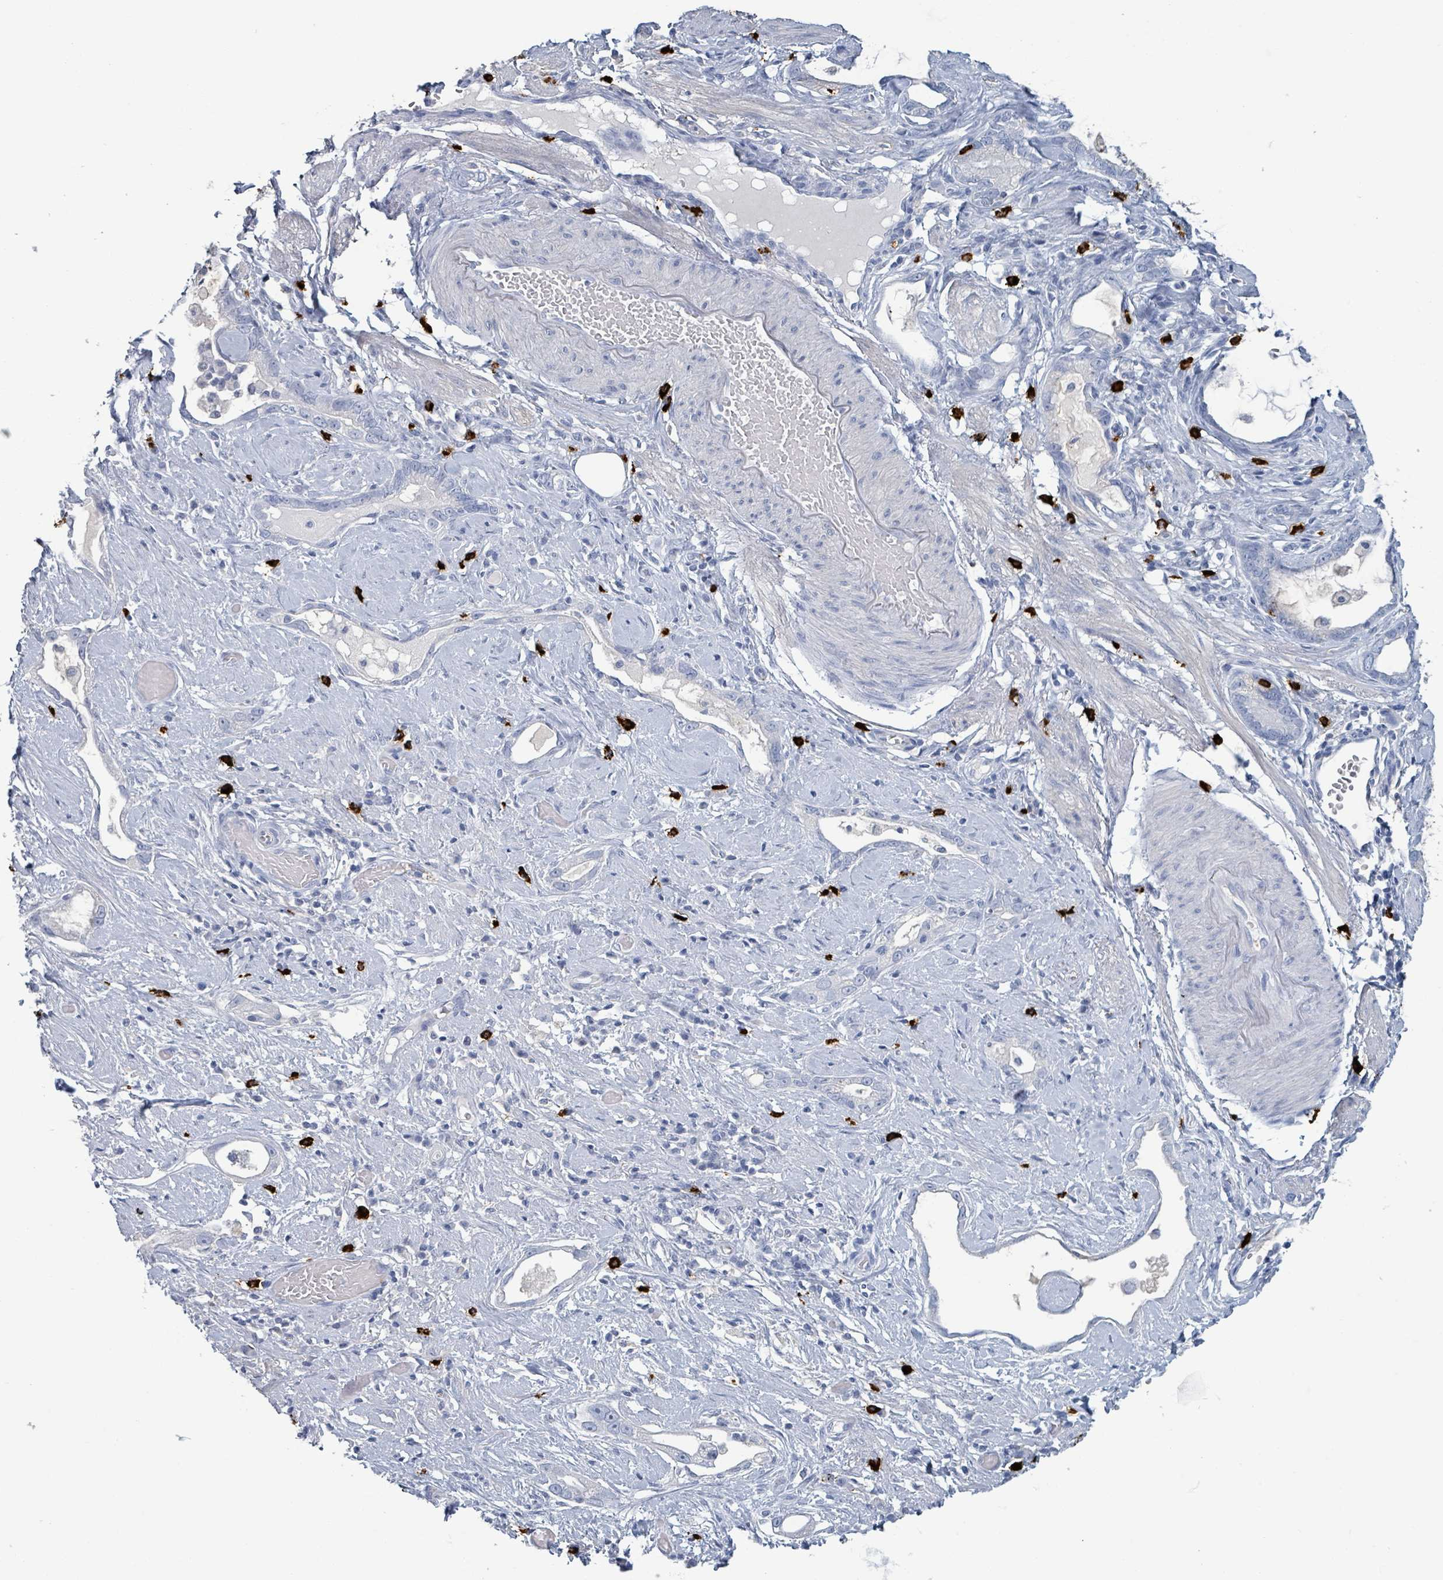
{"staining": {"intensity": "negative", "quantity": "none", "location": "none"}, "tissue": "stomach cancer", "cell_type": "Tumor cells", "image_type": "cancer", "snomed": [{"axis": "morphology", "description": "Adenocarcinoma, NOS"}, {"axis": "topography", "description": "Stomach"}], "caption": "High magnification brightfield microscopy of stomach adenocarcinoma stained with DAB (brown) and counterstained with hematoxylin (blue): tumor cells show no significant positivity.", "gene": "VPS13D", "patient": {"sex": "male", "age": 55}}